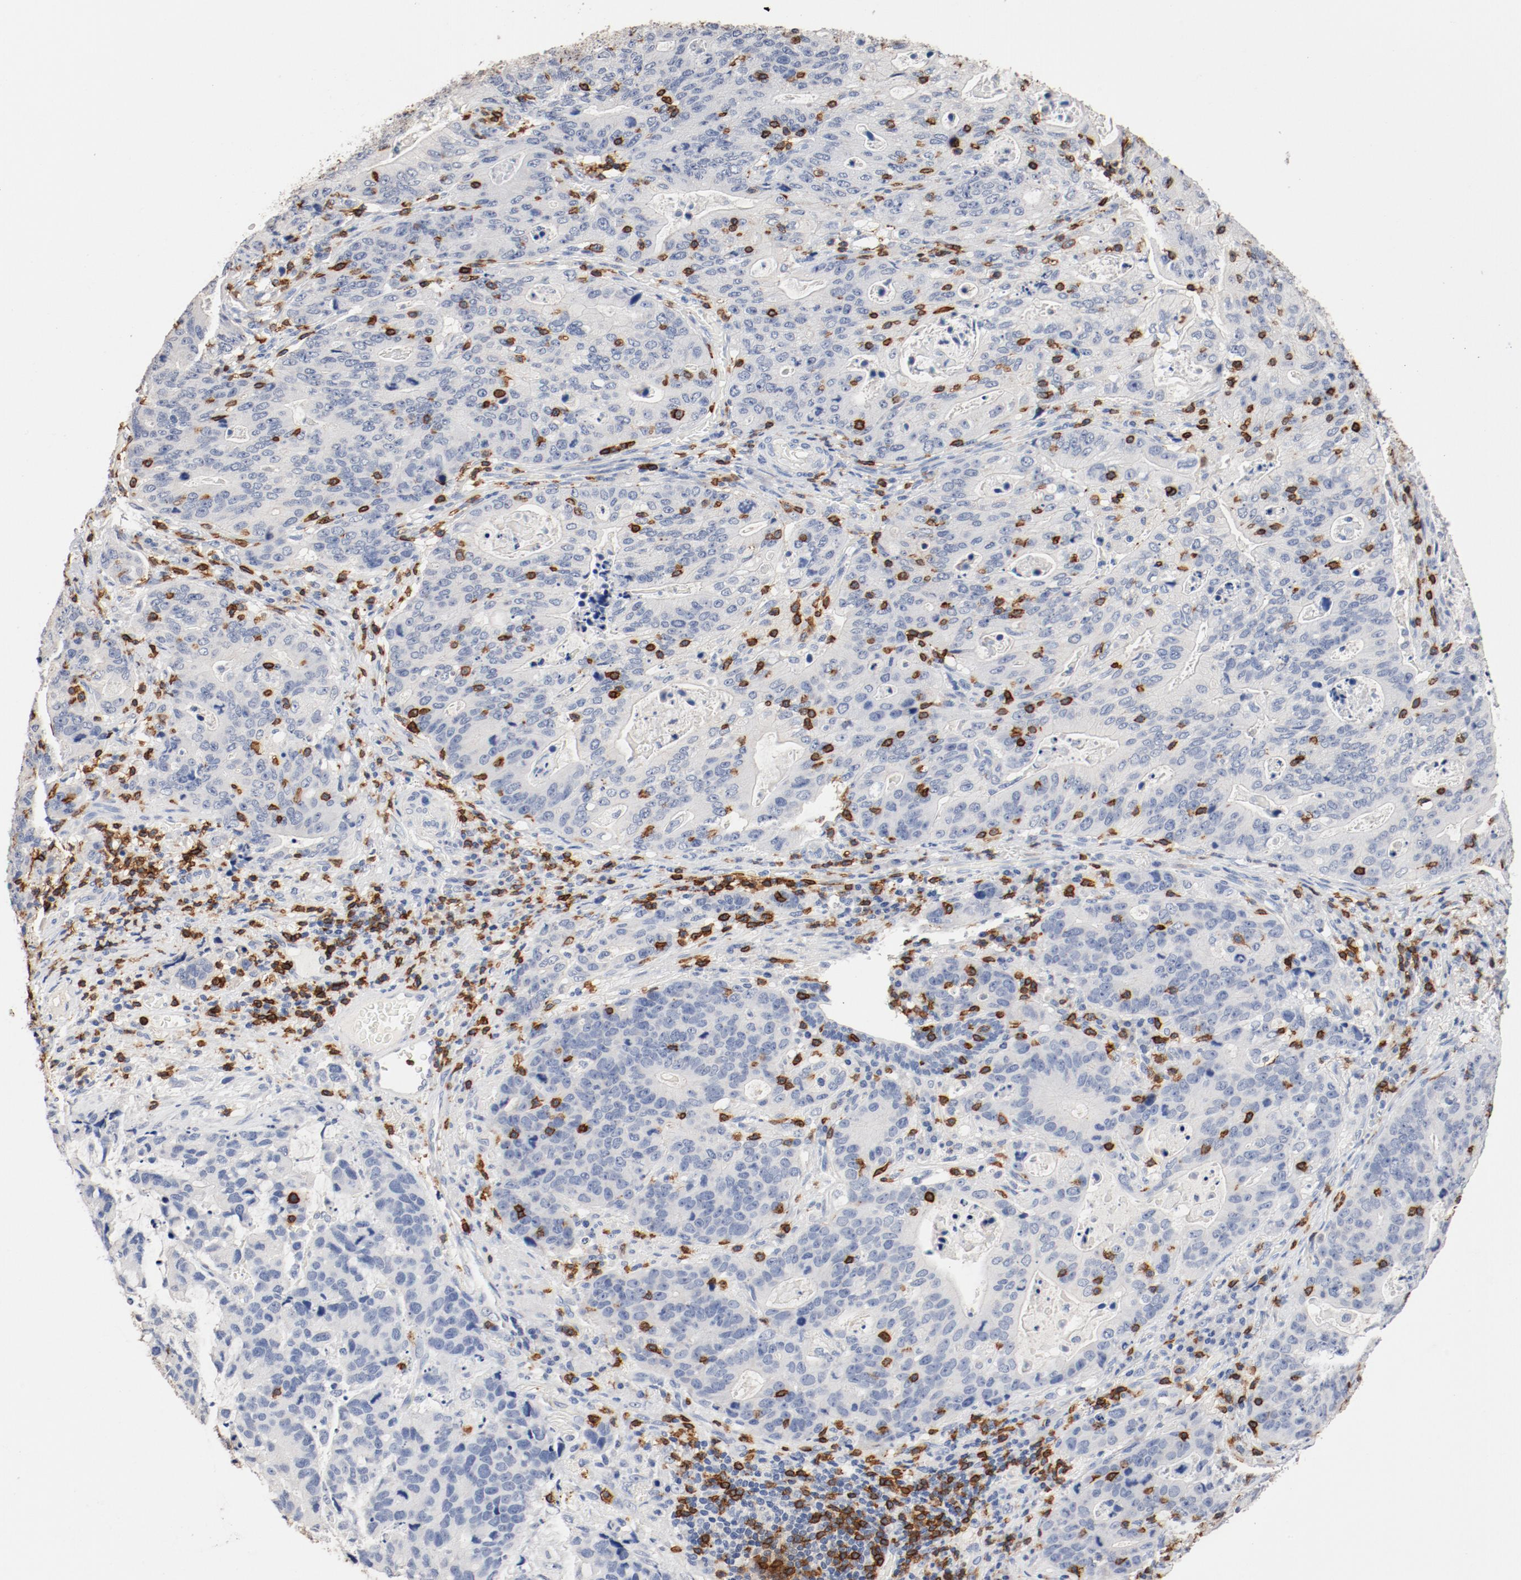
{"staining": {"intensity": "negative", "quantity": "none", "location": "none"}, "tissue": "stomach cancer", "cell_type": "Tumor cells", "image_type": "cancer", "snomed": [{"axis": "morphology", "description": "Adenocarcinoma, NOS"}, {"axis": "topography", "description": "Esophagus"}, {"axis": "topography", "description": "Stomach"}], "caption": "Micrograph shows no significant protein expression in tumor cells of stomach adenocarcinoma.", "gene": "CD247", "patient": {"sex": "male", "age": 74}}